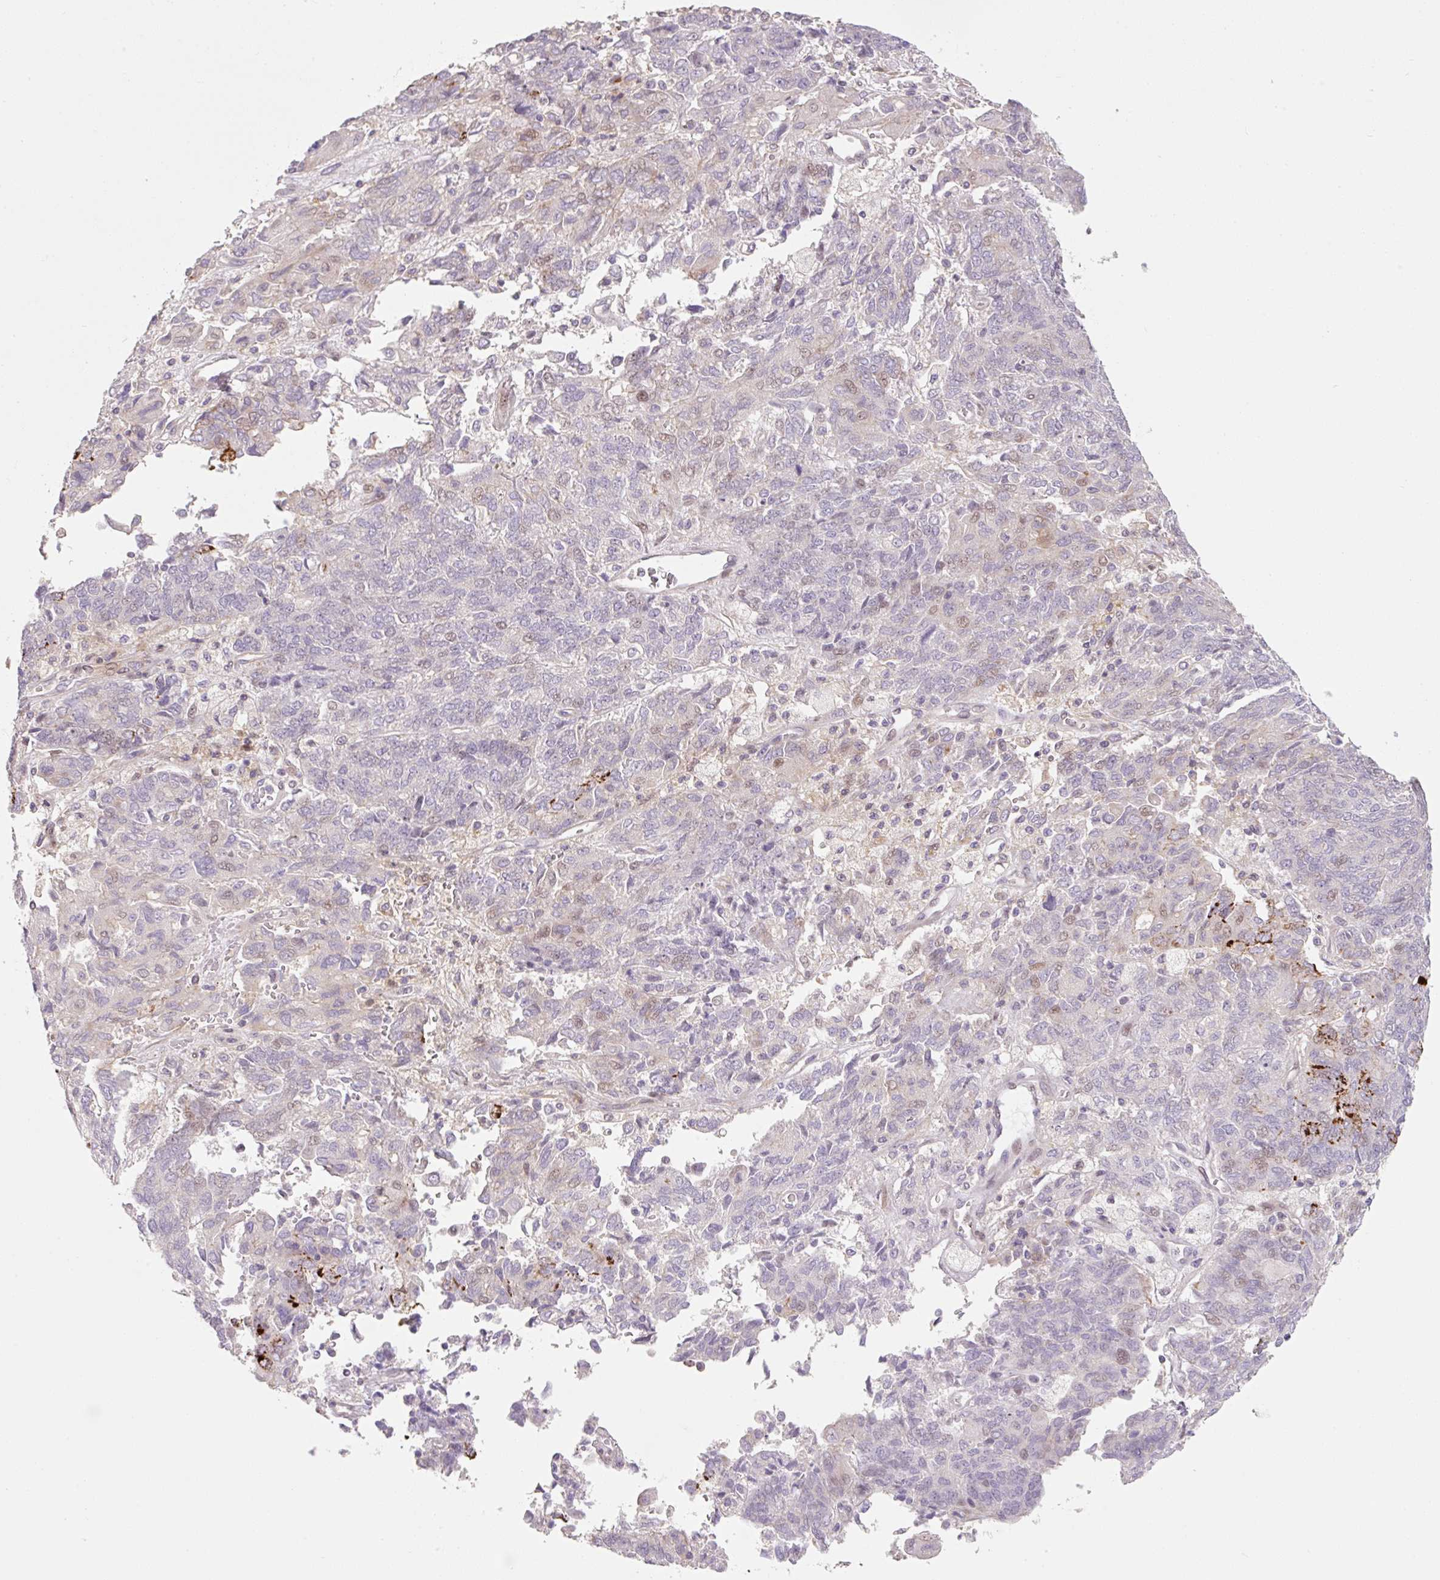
{"staining": {"intensity": "strong", "quantity": "<25%", "location": "cytoplasmic/membranous"}, "tissue": "endometrial cancer", "cell_type": "Tumor cells", "image_type": "cancer", "snomed": [{"axis": "morphology", "description": "Adenocarcinoma, NOS"}, {"axis": "topography", "description": "Endometrium"}], "caption": "IHC (DAB (3,3'-diaminobenzidine)) staining of human endometrial adenocarcinoma exhibits strong cytoplasmic/membranous protein positivity in about <25% of tumor cells. The staining was performed using DAB to visualize the protein expression in brown, while the nuclei were stained in blue with hematoxylin (Magnification: 20x).", "gene": "ZNF552", "patient": {"sex": "female", "age": 80}}